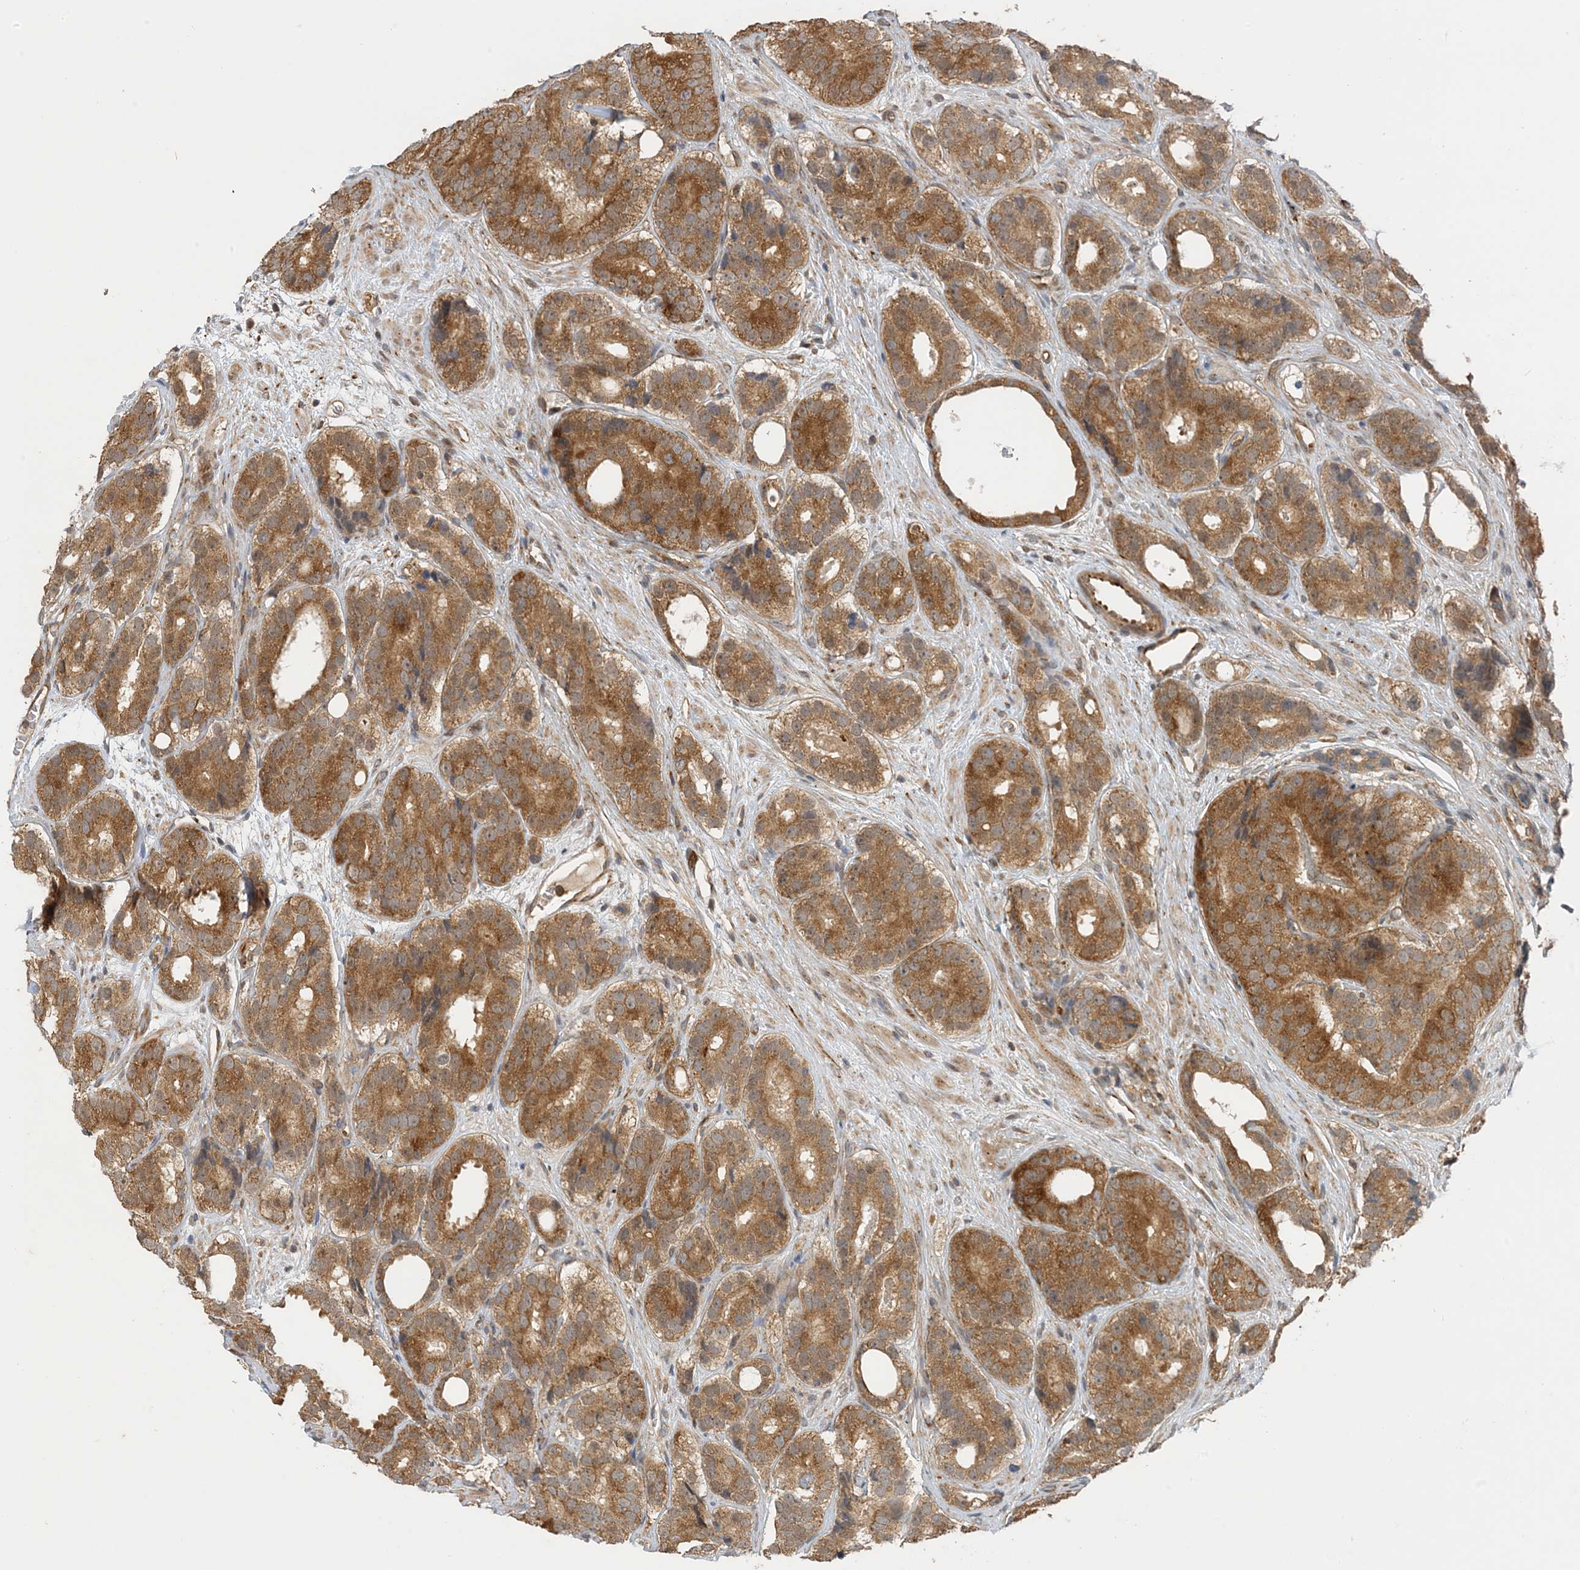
{"staining": {"intensity": "moderate", "quantity": ">75%", "location": "cytoplasmic/membranous"}, "tissue": "prostate cancer", "cell_type": "Tumor cells", "image_type": "cancer", "snomed": [{"axis": "morphology", "description": "Adenocarcinoma, High grade"}, {"axis": "topography", "description": "Prostate"}], "caption": "Prostate adenocarcinoma (high-grade) was stained to show a protein in brown. There is medium levels of moderate cytoplasmic/membranous staining in about >75% of tumor cells. (IHC, brightfield microscopy, high magnification).", "gene": "ZBTB3", "patient": {"sex": "male", "age": 56}}